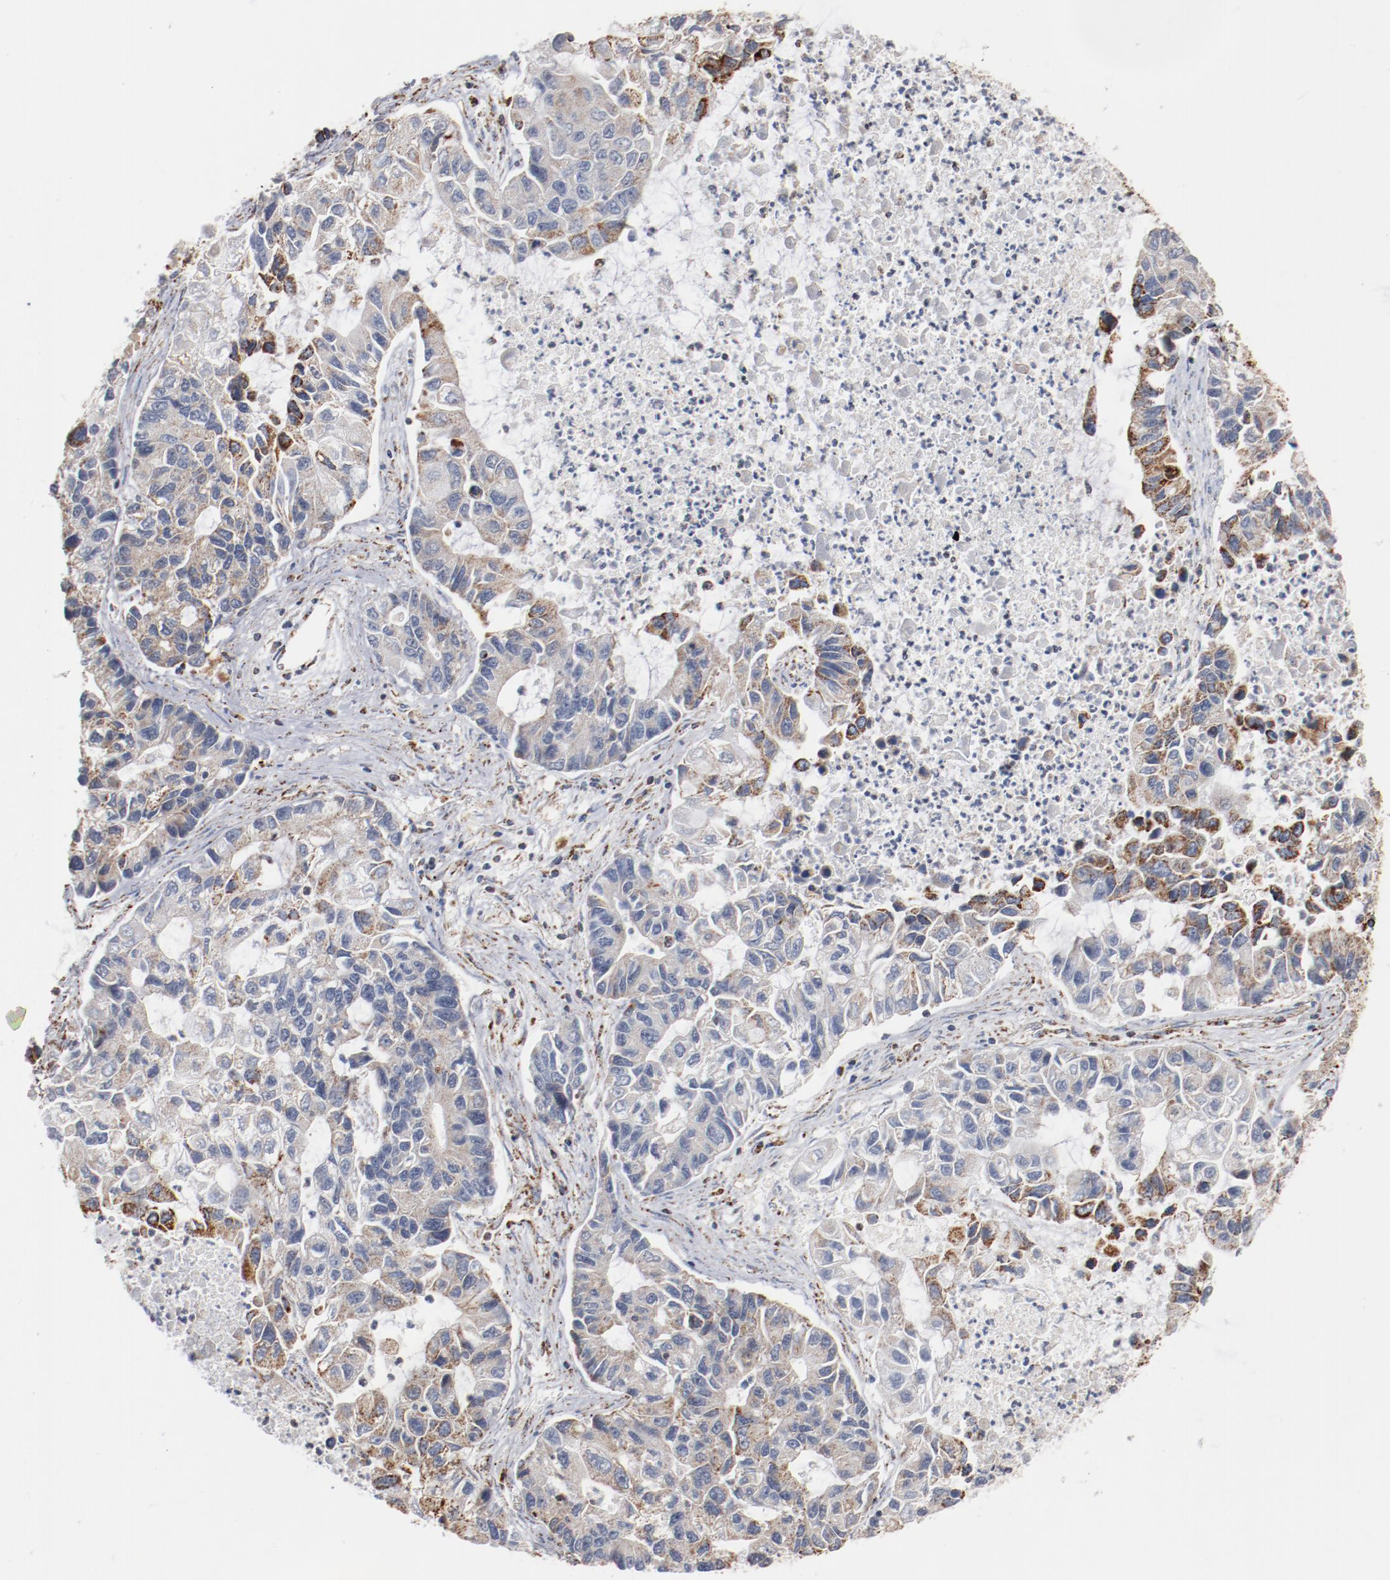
{"staining": {"intensity": "moderate", "quantity": "25%-75%", "location": "cytoplasmic/membranous"}, "tissue": "lung cancer", "cell_type": "Tumor cells", "image_type": "cancer", "snomed": [{"axis": "morphology", "description": "Adenocarcinoma, NOS"}, {"axis": "topography", "description": "Lung"}], "caption": "Immunohistochemistry (IHC) (DAB (3,3'-diaminobenzidine)) staining of lung cancer (adenocarcinoma) reveals moderate cytoplasmic/membranous protein staining in about 25%-75% of tumor cells. (brown staining indicates protein expression, while blue staining denotes nuclei).", "gene": "NDUFS4", "patient": {"sex": "female", "age": 51}}